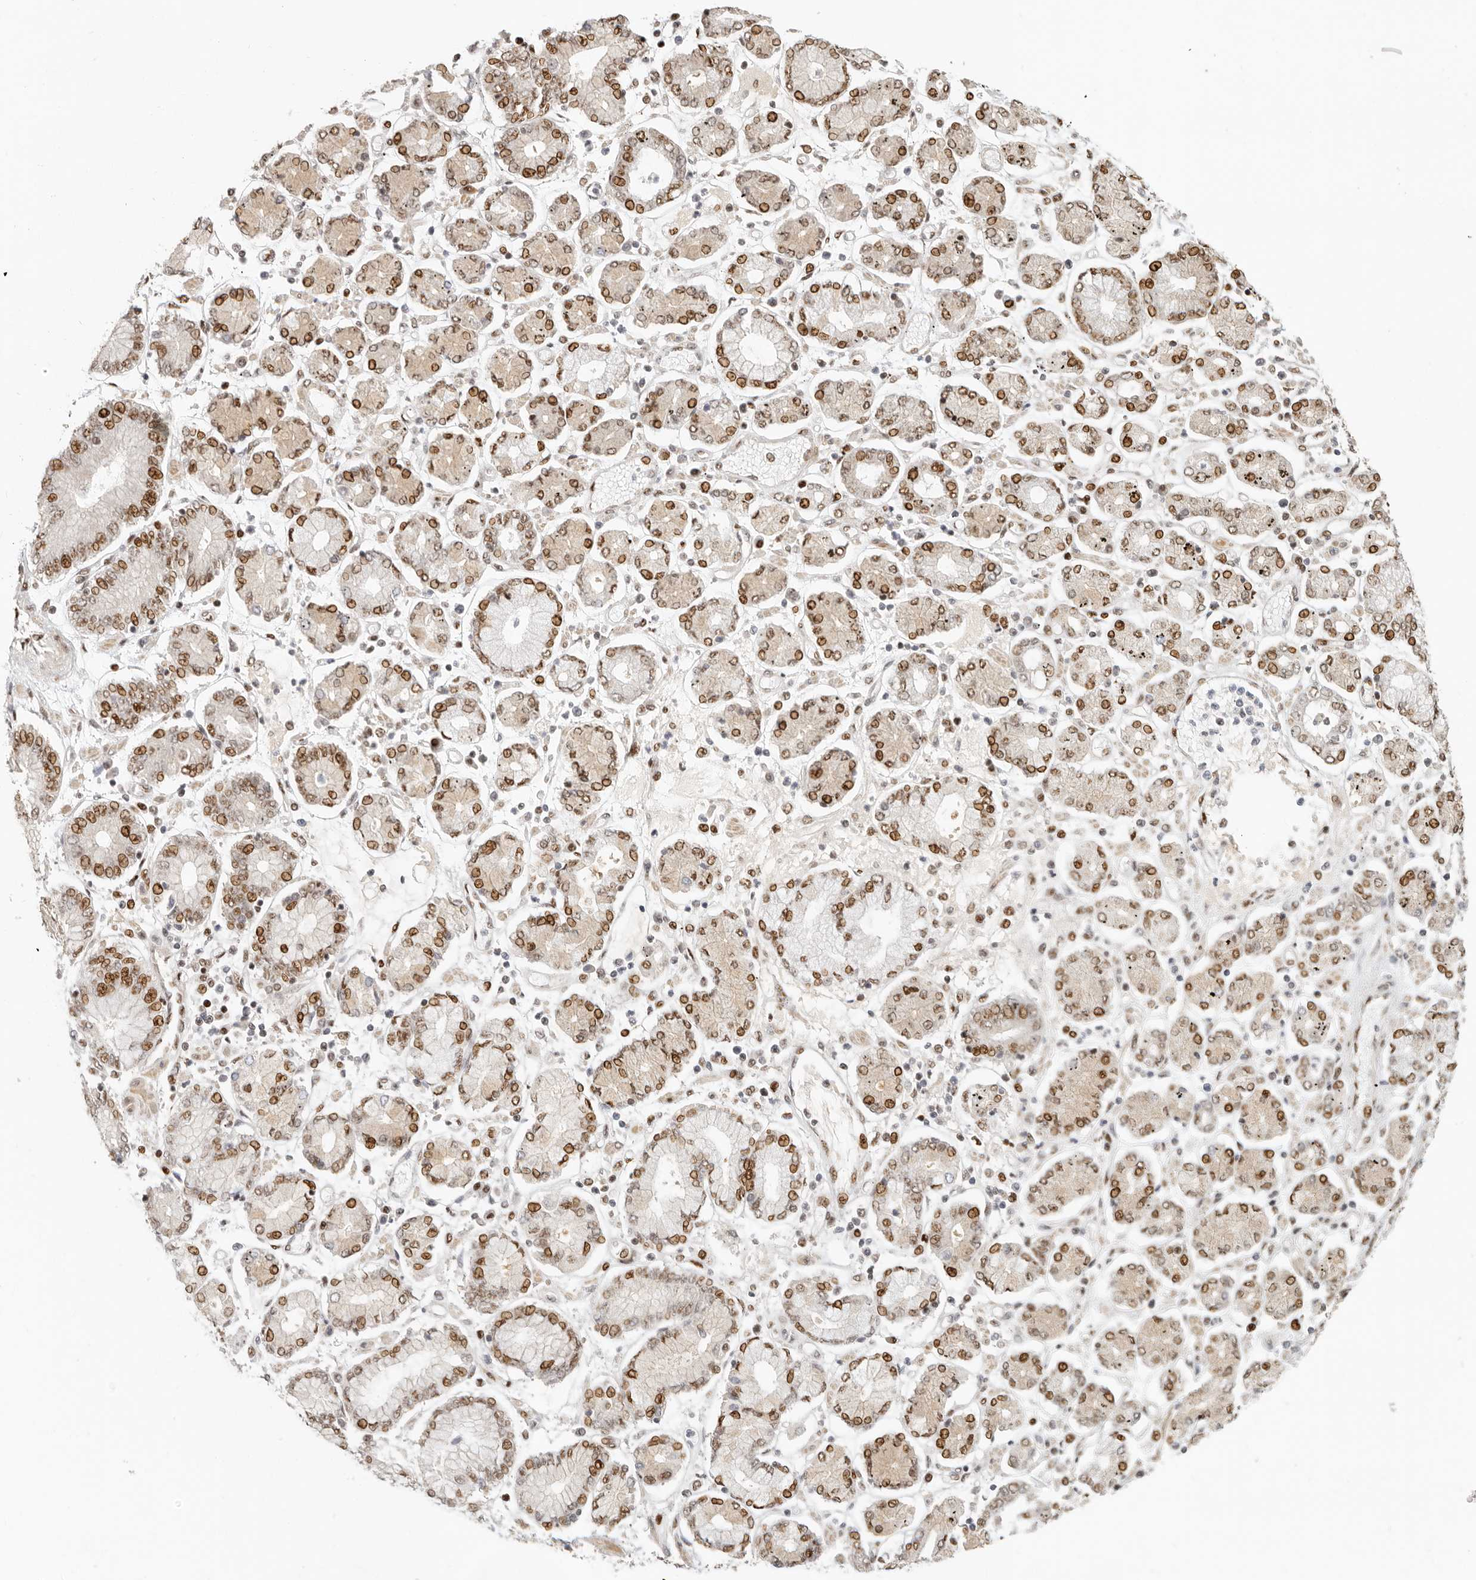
{"staining": {"intensity": "moderate", "quantity": ">75%", "location": "nuclear"}, "tissue": "stomach cancer", "cell_type": "Tumor cells", "image_type": "cancer", "snomed": [{"axis": "morphology", "description": "Adenocarcinoma, NOS"}, {"axis": "topography", "description": "Stomach"}], "caption": "This is an image of immunohistochemistry staining of stomach cancer (adenocarcinoma), which shows moderate staining in the nuclear of tumor cells.", "gene": "GPBP1L1", "patient": {"sex": "male", "age": 76}}